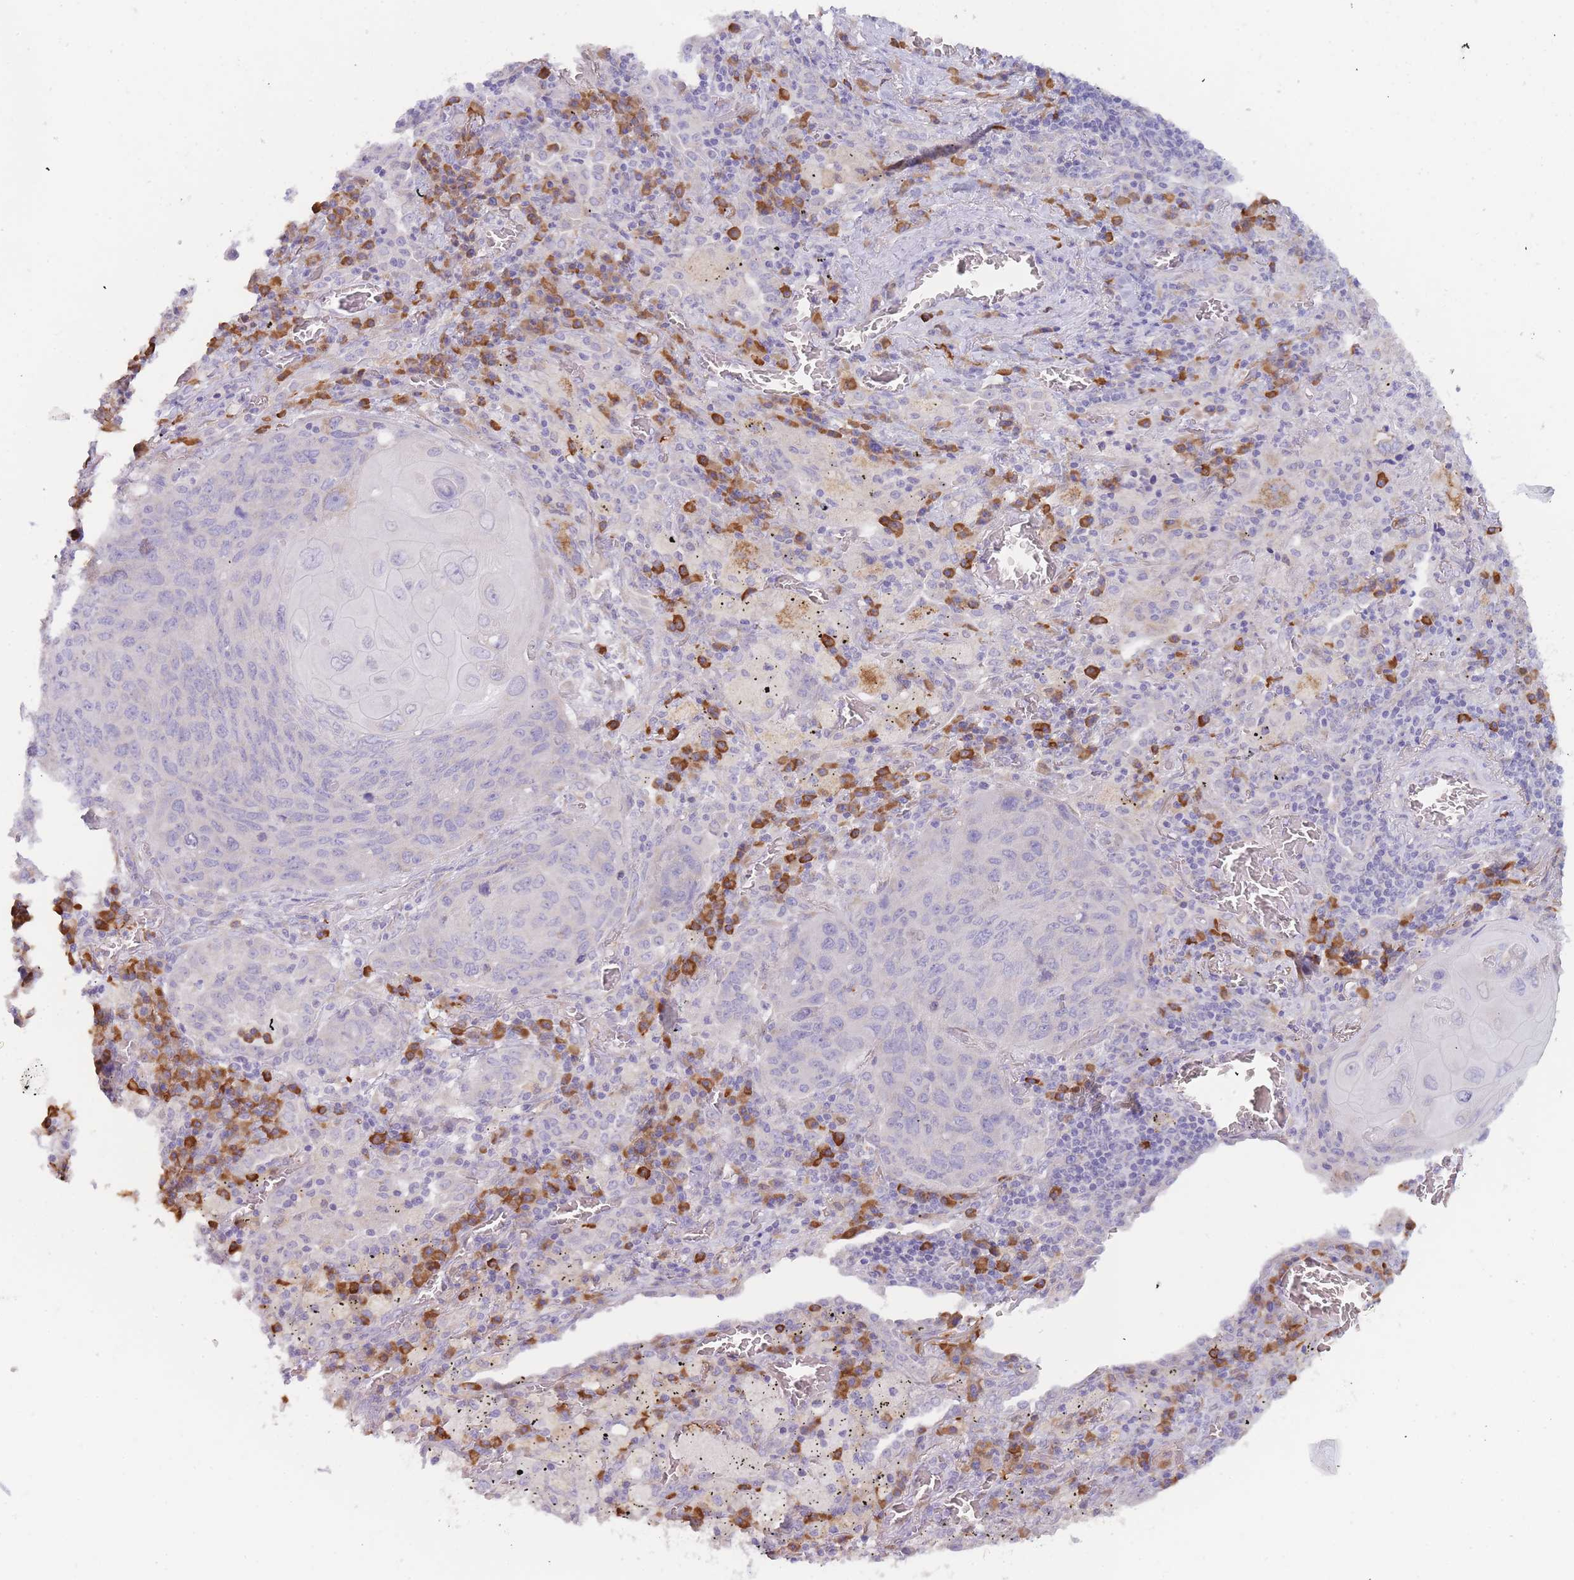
{"staining": {"intensity": "negative", "quantity": "none", "location": "none"}, "tissue": "lung cancer", "cell_type": "Tumor cells", "image_type": "cancer", "snomed": [{"axis": "morphology", "description": "Squamous cell carcinoma, NOS"}, {"axis": "topography", "description": "Lung"}], "caption": "Immunohistochemical staining of lung cancer exhibits no significant staining in tumor cells. (Immunohistochemistry, brightfield microscopy, high magnification).", "gene": "SLC35E4", "patient": {"sex": "female", "age": 63}}